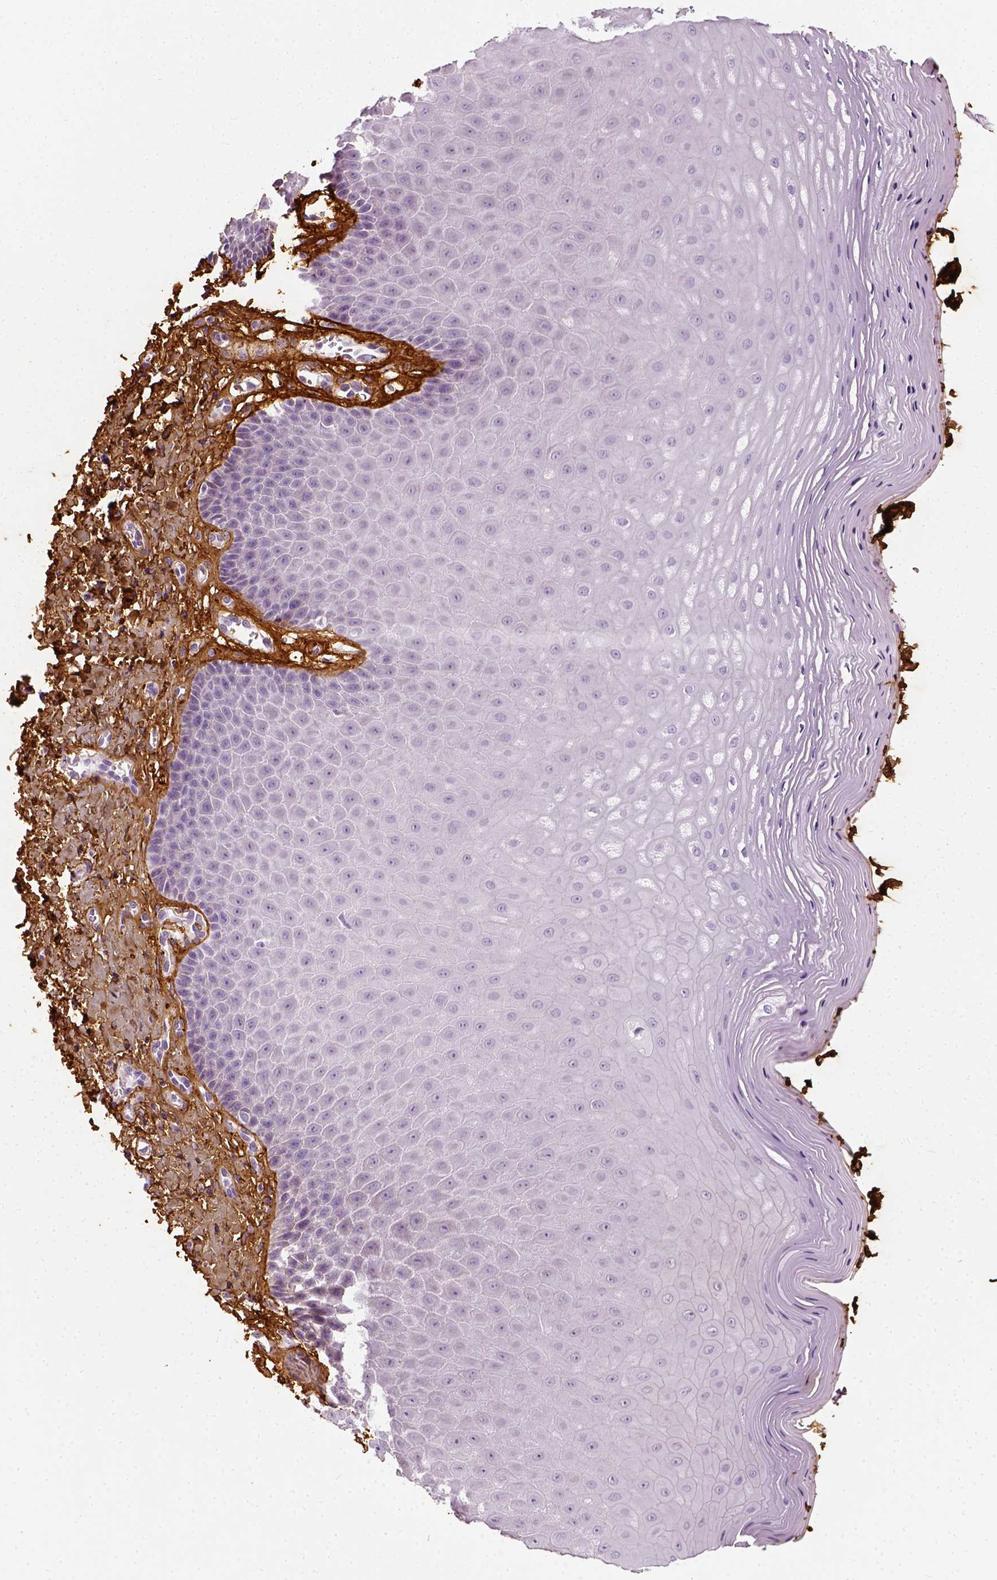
{"staining": {"intensity": "negative", "quantity": "none", "location": "none"}, "tissue": "vagina", "cell_type": "Squamous epithelial cells", "image_type": "normal", "snomed": [{"axis": "morphology", "description": "Normal tissue, NOS"}, {"axis": "topography", "description": "Vagina"}], "caption": "Immunohistochemistry (IHC) image of normal human vagina stained for a protein (brown), which exhibits no expression in squamous epithelial cells.", "gene": "COL6A2", "patient": {"sex": "female", "age": 83}}